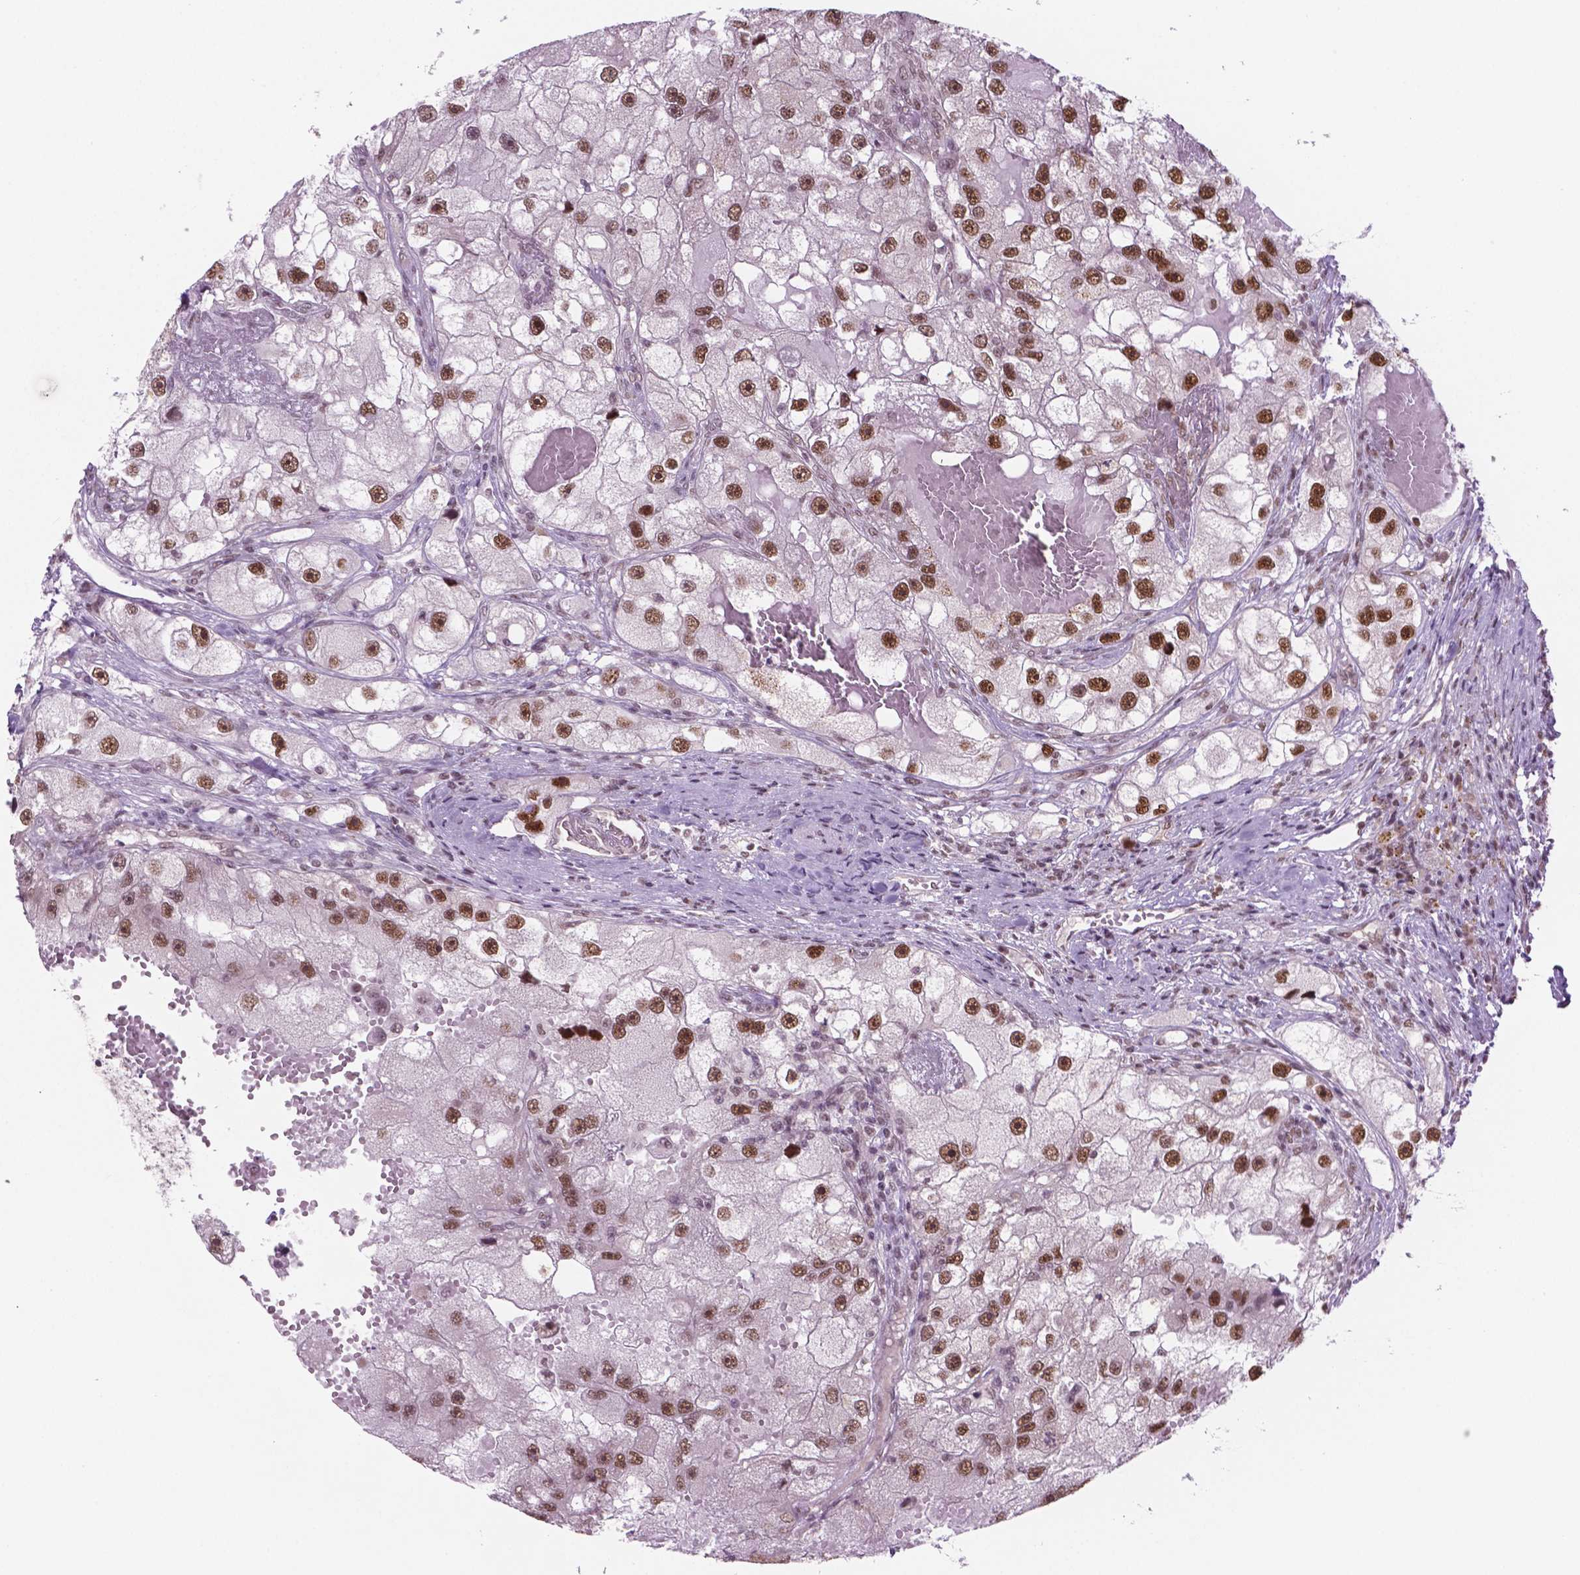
{"staining": {"intensity": "strong", "quantity": ">75%", "location": "nuclear"}, "tissue": "renal cancer", "cell_type": "Tumor cells", "image_type": "cancer", "snomed": [{"axis": "morphology", "description": "Adenocarcinoma, NOS"}, {"axis": "topography", "description": "Kidney"}], "caption": "Renal cancer (adenocarcinoma) stained with immunohistochemistry exhibits strong nuclear expression in approximately >75% of tumor cells.", "gene": "PHAX", "patient": {"sex": "male", "age": 63}}